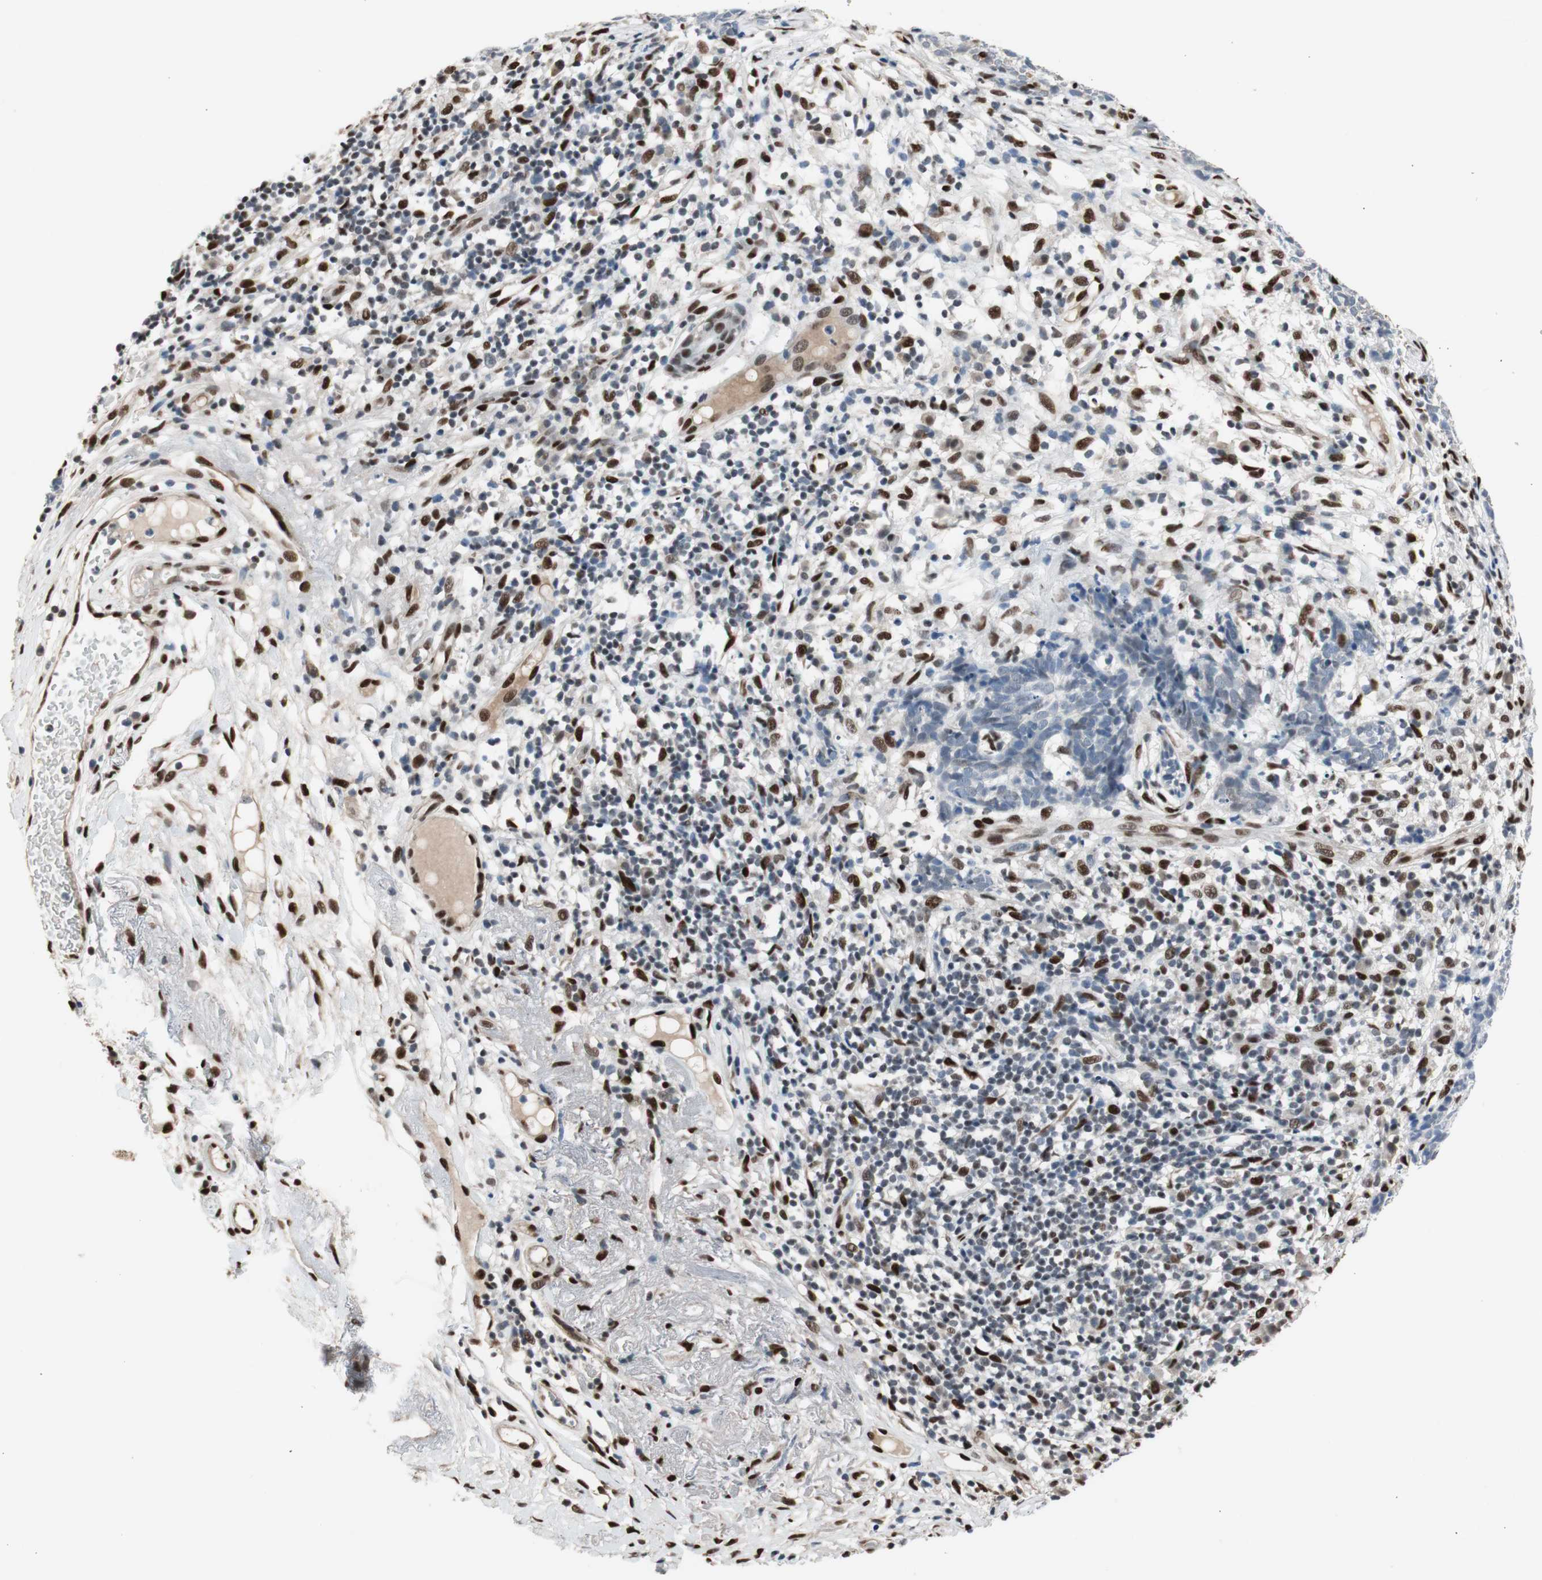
{"staining": {"intensity": "negative", "quantity": "none", "location": "none"}, "tissue": "skin cancer", "cell_type": "Tumor cells", "image_type": "cancer", "snomed": [{"axis": "morphology", "description": "Basal cell carcinoma"}, {"axis": "topography", "description": "Skin"}], "caption": "DAB (3,3'-diaminobenzidine) immunohistochemical staining of skin basal cell carcinoma demonstrates no significant expression in tumor cells.", "gene": "PML", "patient": {"sex": "female", "age": 84}}